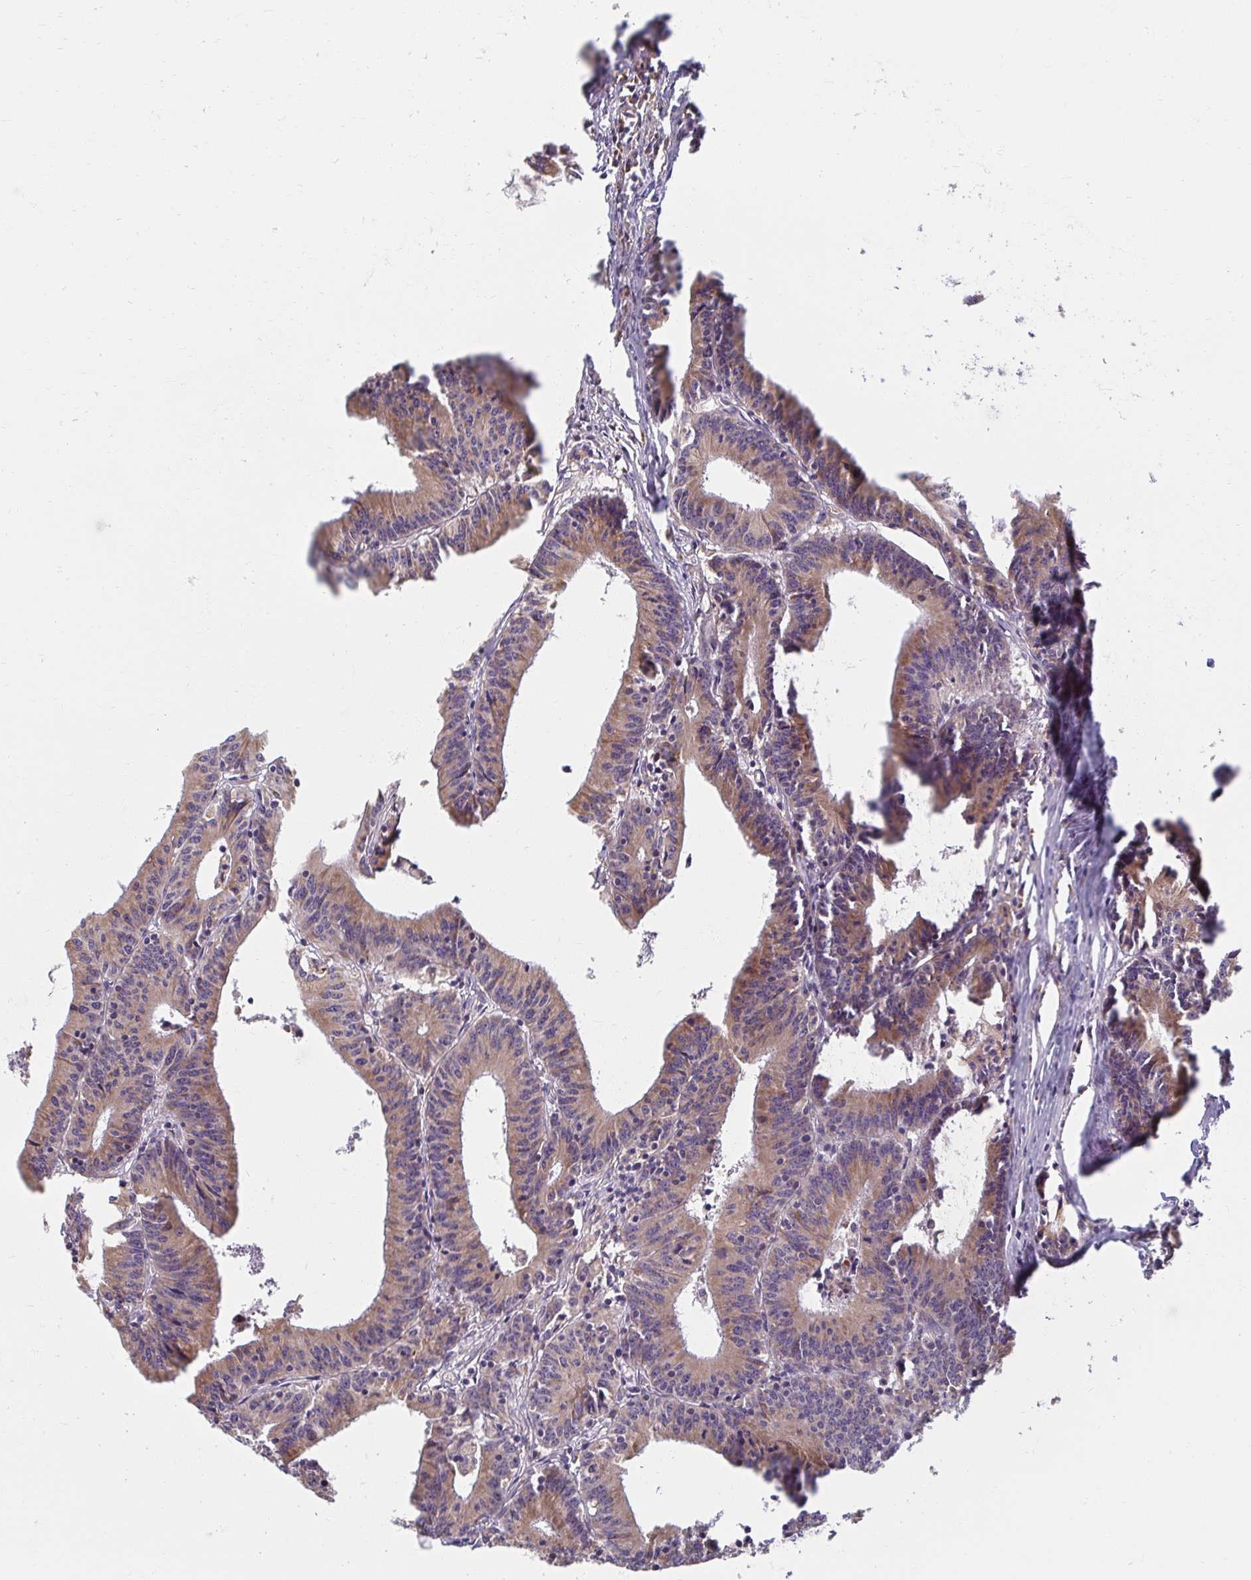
{"staining": {"intensity": "moderate", "quantity": ">75%", "location": "cytoplasmic/membranous"}, "tissue": "colorectal cancer", "cell_type": "Tumor cells", "image_type": "cancer", "snomed": [{"axis": "morphology", "description": "Adenocarcinoma, NOS"}, {"axis": "topography", "description": "Colon"}], "caption": "Brown immunohistochemical staining in colorectal adenocarcinoma shows moderate cytoplasmic/membranous staining in about >75% of tumor cells.", "gene": "SKP2", "patient": {"sex": "female", "age": 78}}